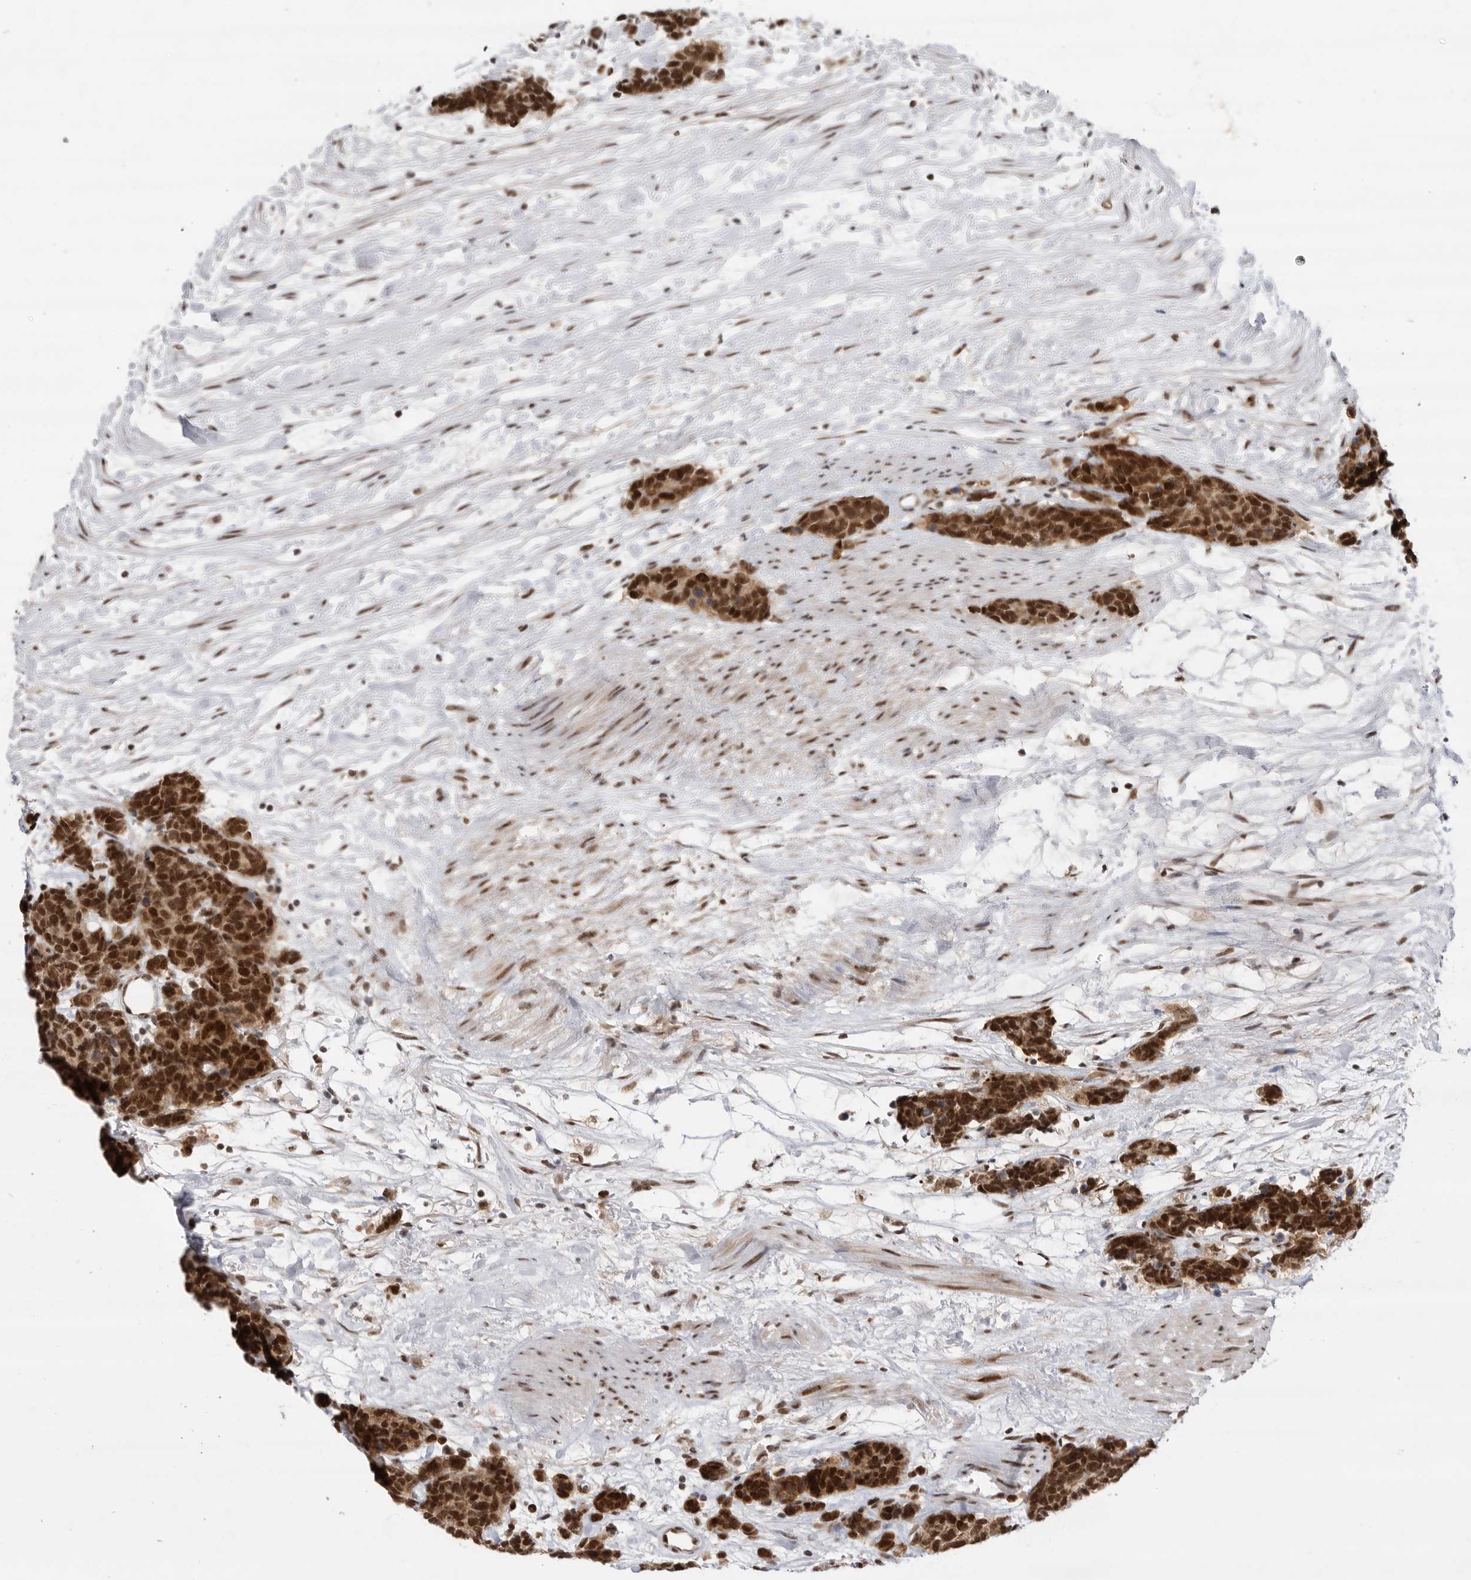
{"staining": {"intensity": "strong", "quantity": ">75%", "location": "cytoplasmic/membranous,nuclear"}, "tissue": "carcinoid", "cell_type": "Tumor cells", "image_type": "cancer", "snomed": [{"axis": "morphology", "description": "Carcinoma, NOS"}, {"axis": "morphology", "description": "Carcinoid, malignant, NOS"}, {"axis": "topography", "description": "Urinary bladder"}], "caption": "Carcinoid stained with a protein marker displays strong staining in tumor cells.", "gene": "ZNF830", "patient": {"sex": "male", "age": 57}}